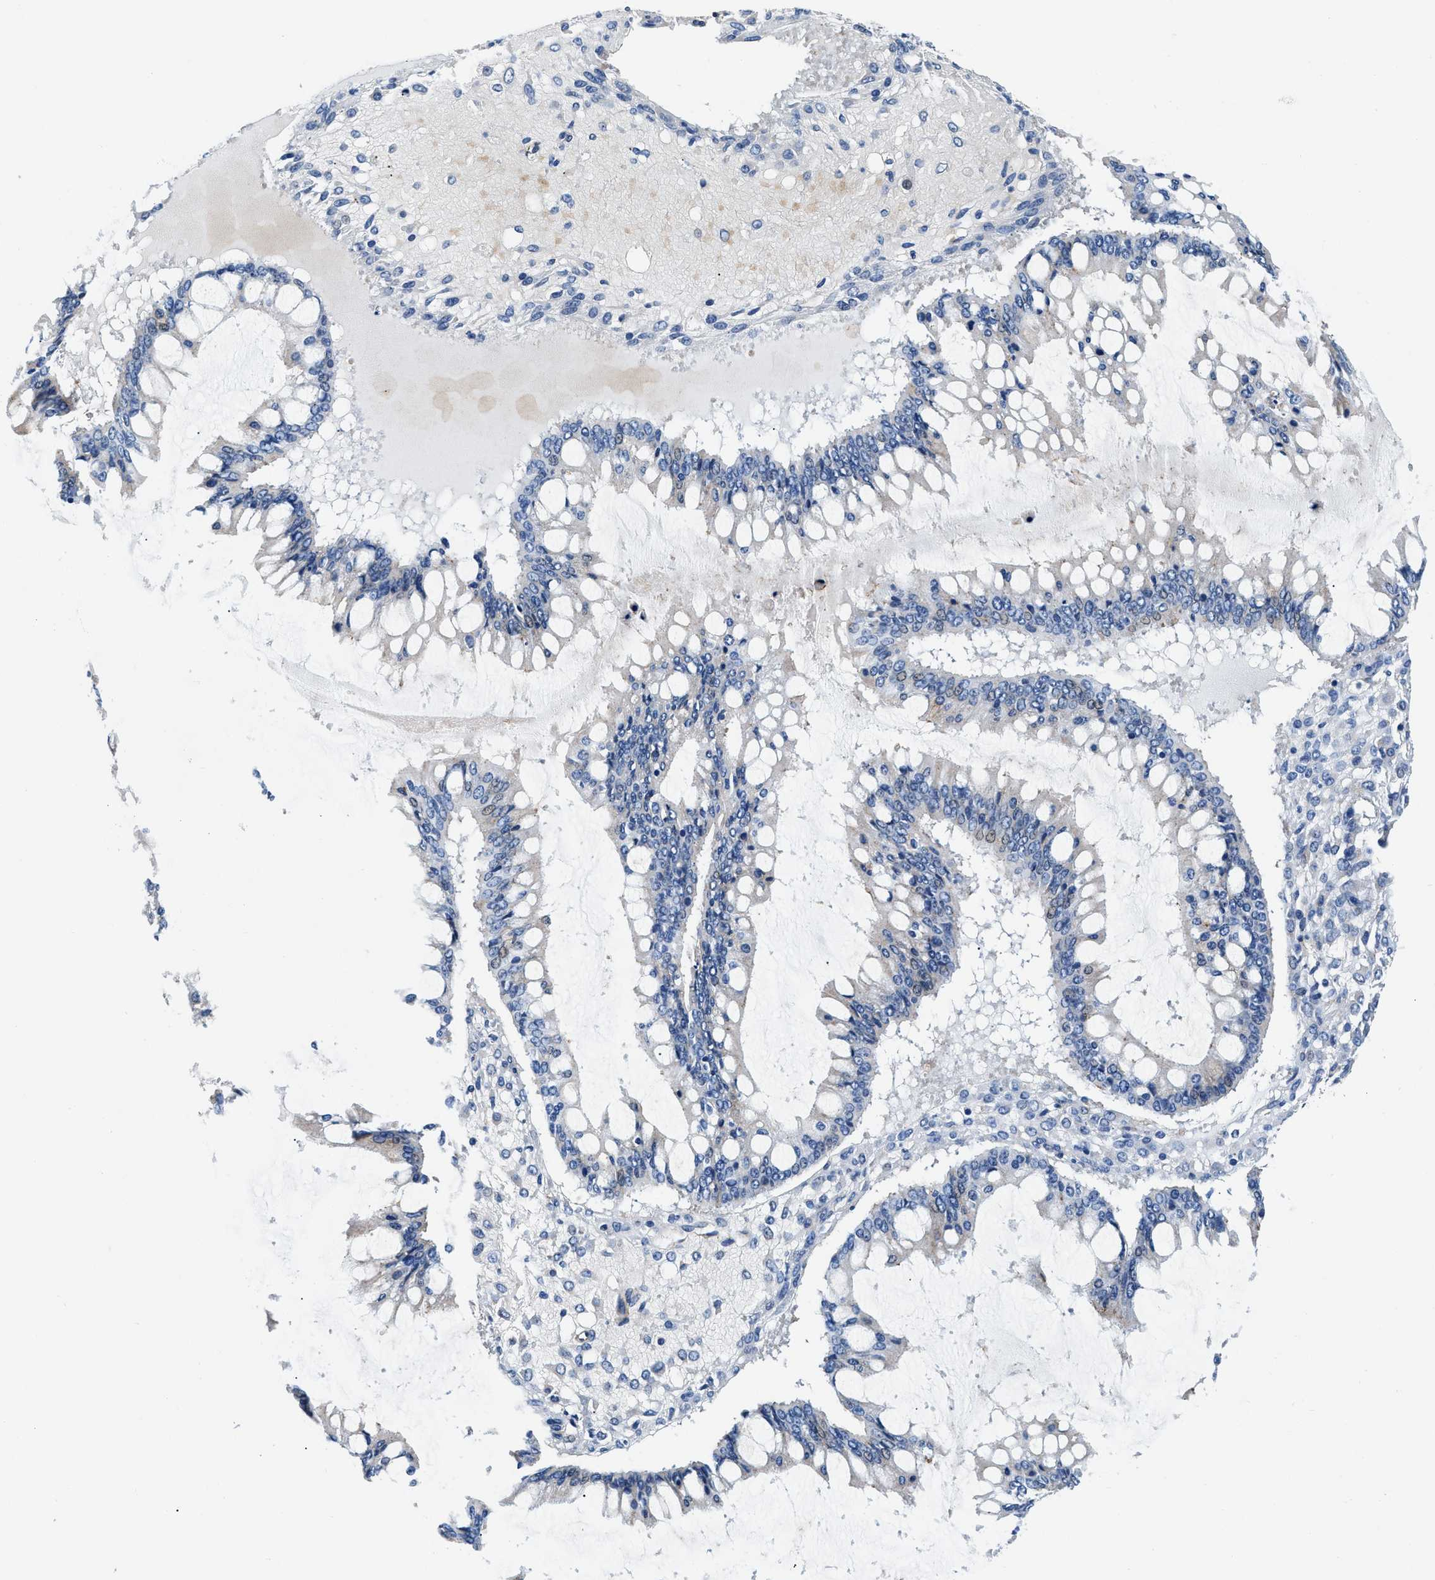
{"staining": {"intensity": "negative", "quantity": "none", "location": "none"}, "tissue": "ovarian cancer", "cell_type": "Tumor cells", "image_type": "cancer", "snomed": [{"axis": "morphology", "description": "Cystadenocarcinoma, mucinous, NOS"}, {"axis": "topography", "description": "Ovary"}], "caption": "Tumor cells show no significant staining in ovarian cancer. The staining was performed using DAB (3,3'-diaminobenzidine) to visualize the protein expression in brown, while the nuclei were stained in blue with hematoxylin (Magnification: 20x).", "gene": "DAG1", "patient": {"sex": "female", "age": 73}}